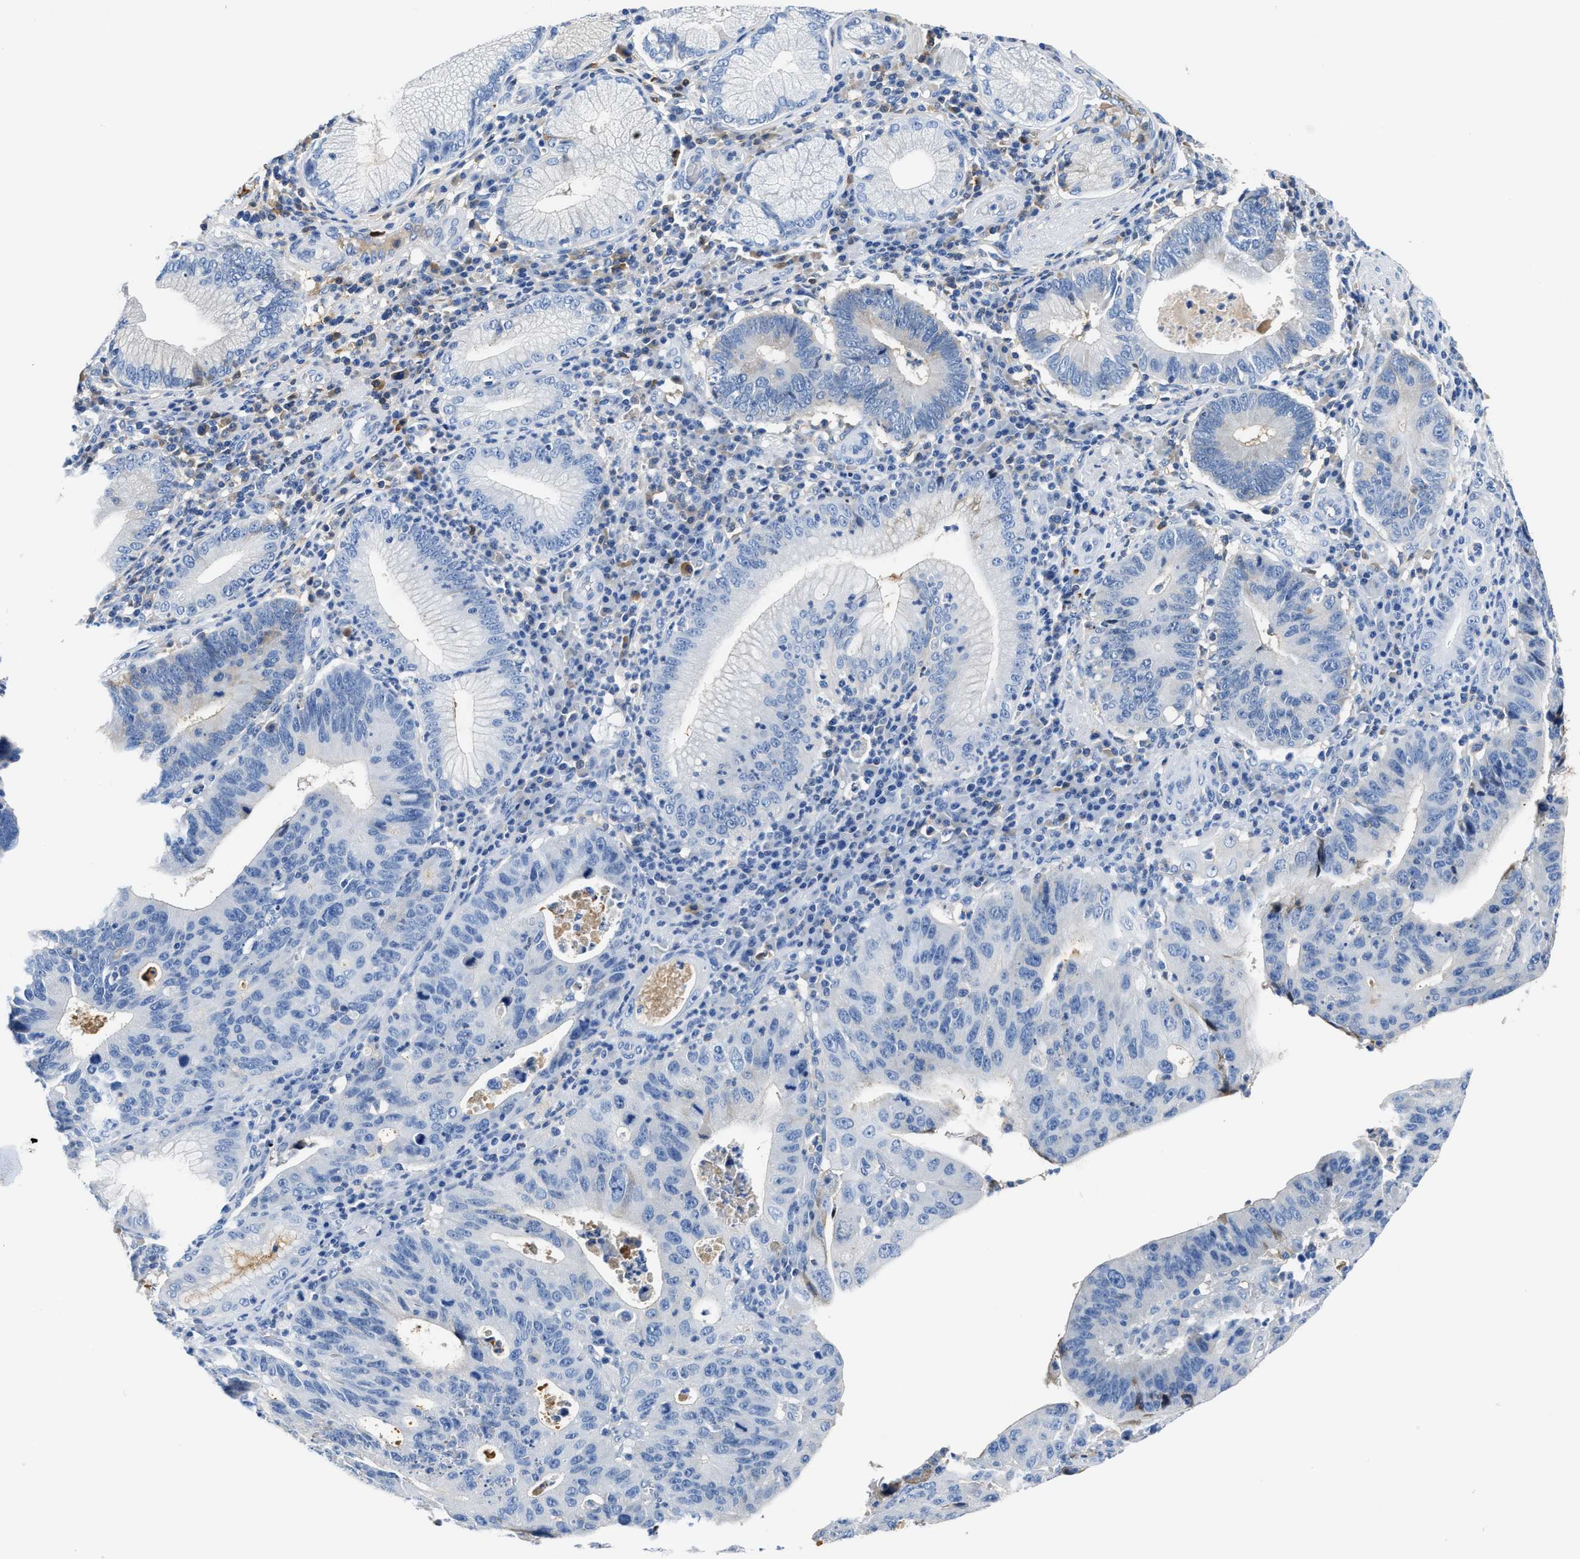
{"staining": {"intensity": "negative", "quantity": "none", "location": "none"}, "tissue": "stomach cancer", "cell_type": "Tumor cells", "image_type": "cancer", "snomed": [{"axis": "morphology", "description": "Adenocarcinoma, NOS"}, {"axis": "topography", "description": "Stomach"}], "caption": "High magnification brightfield microscopy of stomach cancer stained with DAB (3,3'-diaminobenzidine) (brown) and counterstained with hematoxylin (blue): tumor cells show no significant expression.", "gene": "GC", "patient": {"sex": "male", "age": 59}}